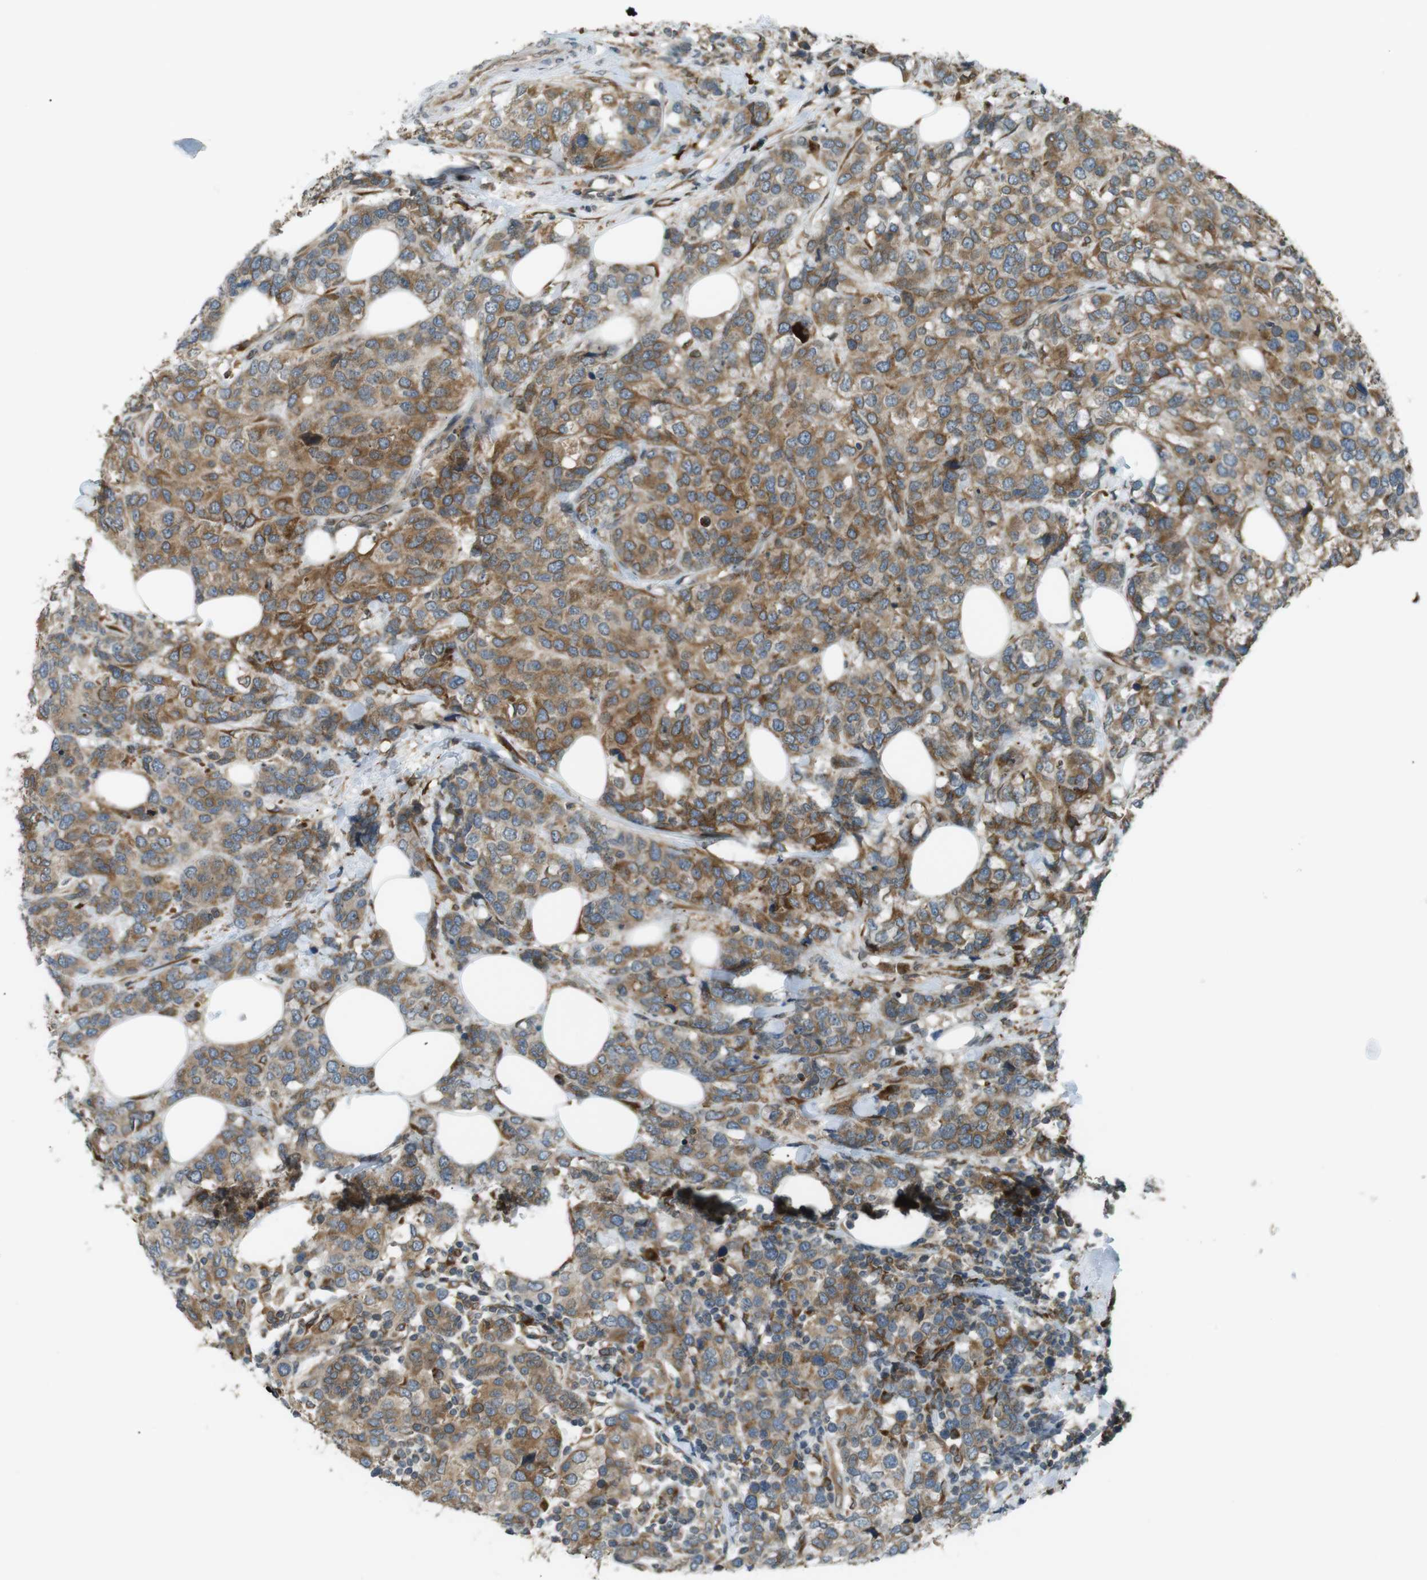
{"staining": {"intensity": "moderate", "quantity": ">75%", "location": "cytoplasmic/membranous"}, "tissue": "breast cancer", "cell_type": "Tumor cells", "image_type": "cancer", "snomed": [{"axis": "morphology", "description": "Lobular carcinoma"}, {"axis": "topography", "description": "Breast"}], "caption": "DAB immunohistochemical staining of breast lobular carcinoma reveals moderate cytoplasmic/membranous protein staining in approximately >75% of tumor cells. The staining was performed using DAB, with brown indicating positive protein expression. Nuclei are stained blue with hematoxylin.", "gene": "TMED4", "patient": {"sex": "female", "age": 59}}